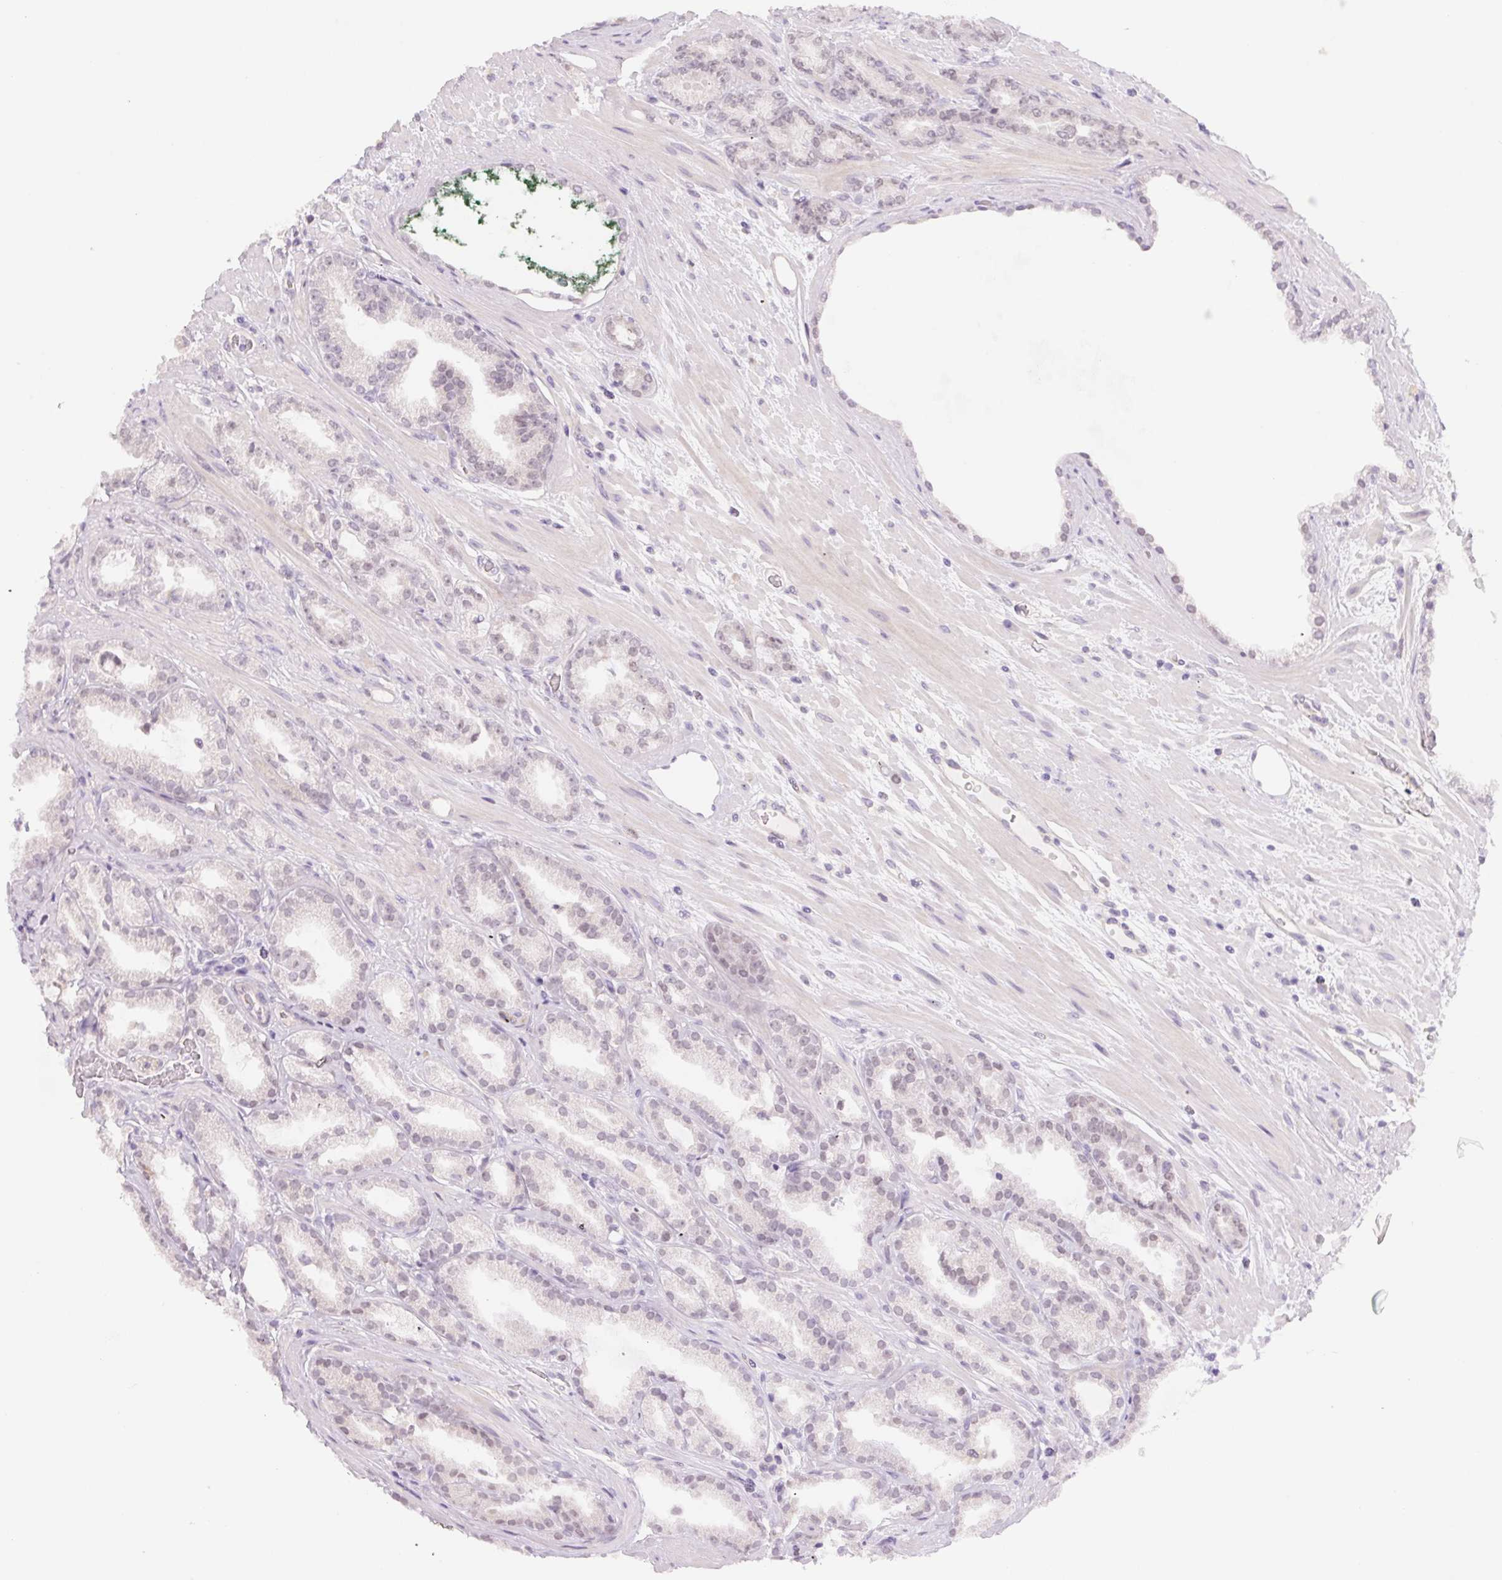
{"staining": {"intensity": "weak", "quantity": "25%-75%", "location": "nuclear"}, "tissue": "prostate cancer", "cell_type": "Tumor cells", "image_type": "cancer", "snomed": [{"axis": "morphology", "description": "Adenocarcinoma, Low grade"}, {"axis": "topography", "description": "Prostate"}], "caption": "A brown stain shows weak nuclear staining of a protein in human adenocarcinoma (low-grade) (prostate) tumor cells. The staining was performed using DAB, with brown indicating positive protein expression. Nuclei are stained blue with hematoxylin.", "gene": "CTNND2", "patient": {"sex": "male", "age": 61}}